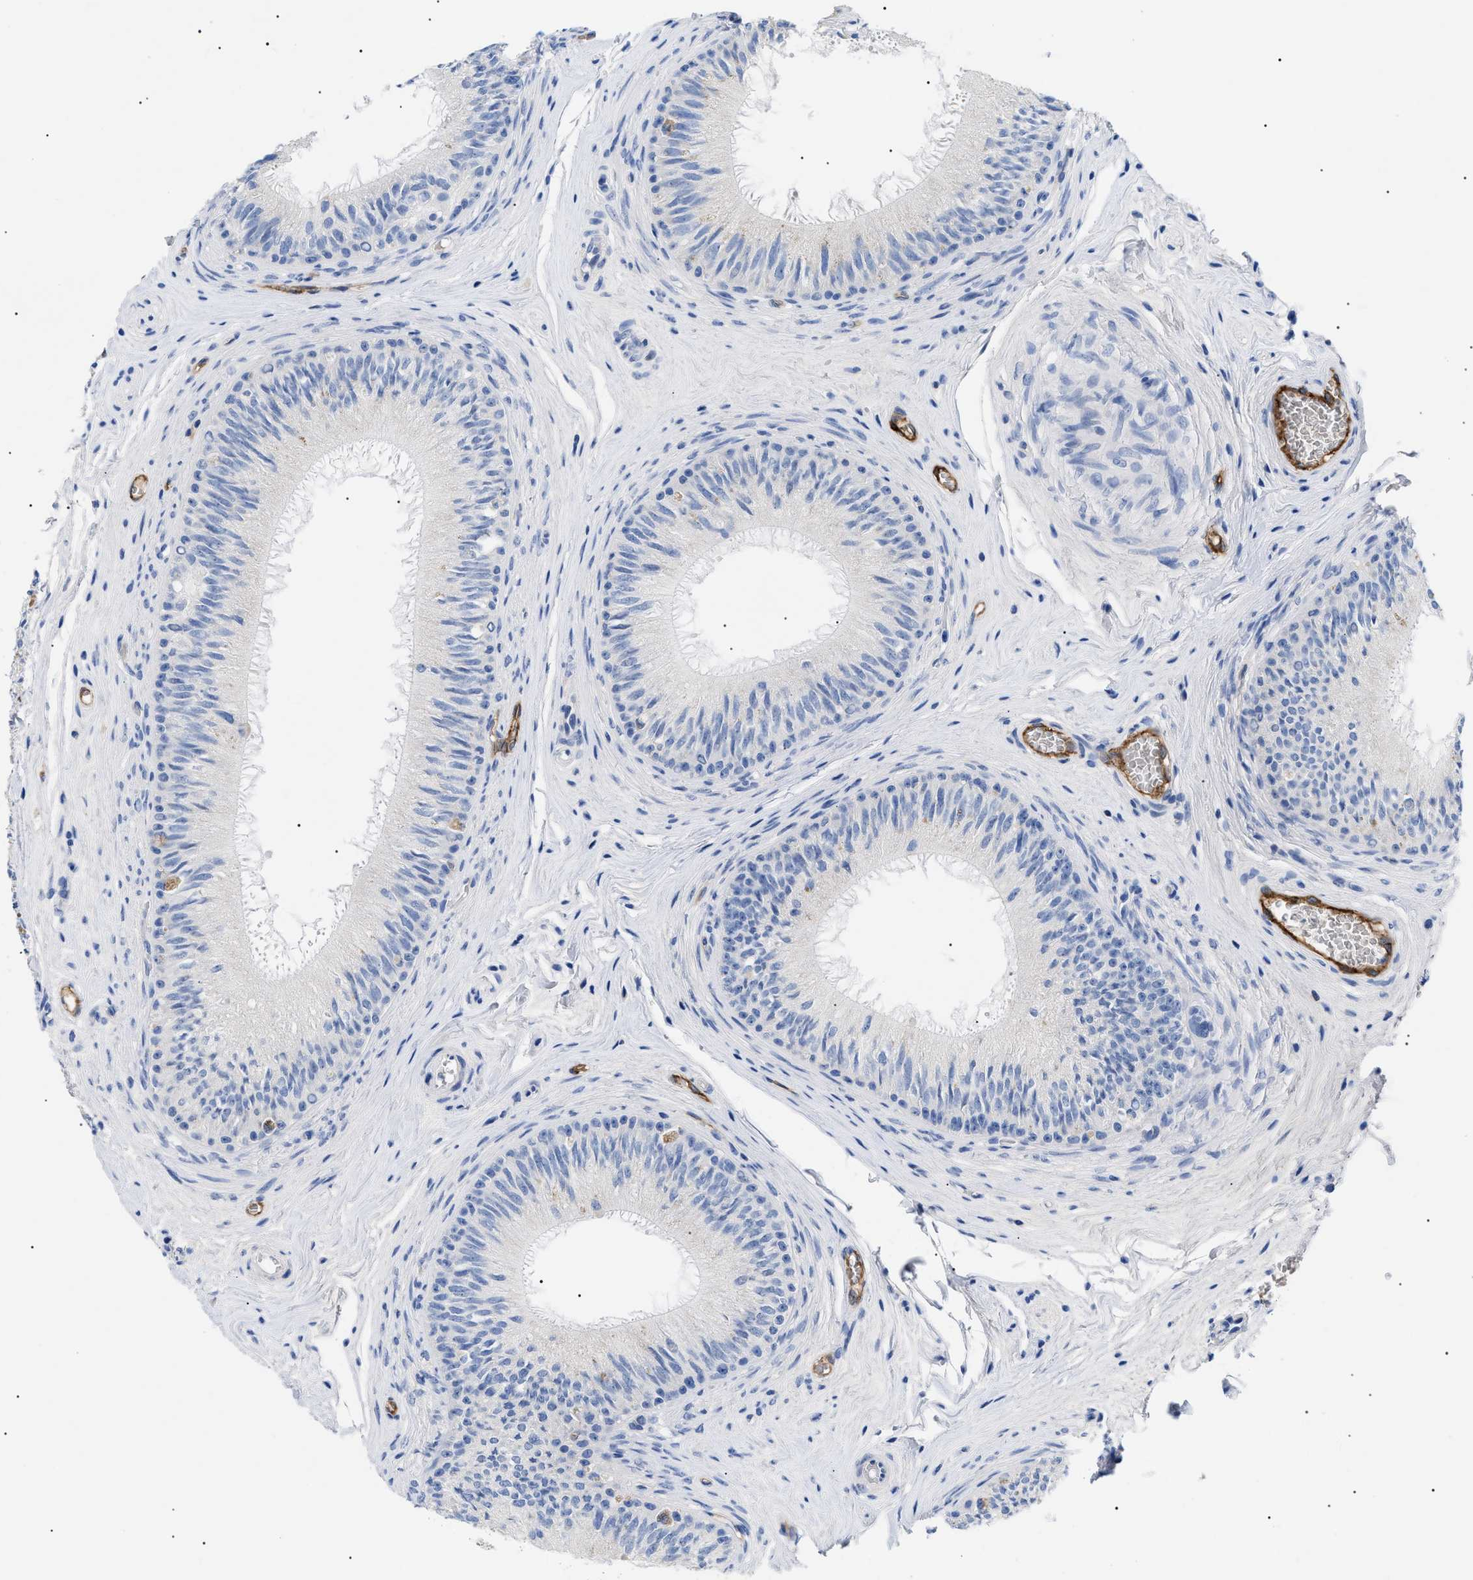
{"staining": {"intensity": "negative", "quantity": "none", "location": "none"}, "tissue": "epididymis", "cell_type": "Glandular cells", "image_type": "normal", "snomed": [{"axis": "morphology", "description": "Normal tissue, NOS"}, {"axis": "topography", "description": "Testis"}, {"axis": "topography", "description": "Epididymis"}], "caption": "This is an immunohistochemistry (IHC) image of benign epididymis. There is no positivity in glandular cells.", "gene": "ACKR1", "patient": {"sex": "male", "age": 36}}